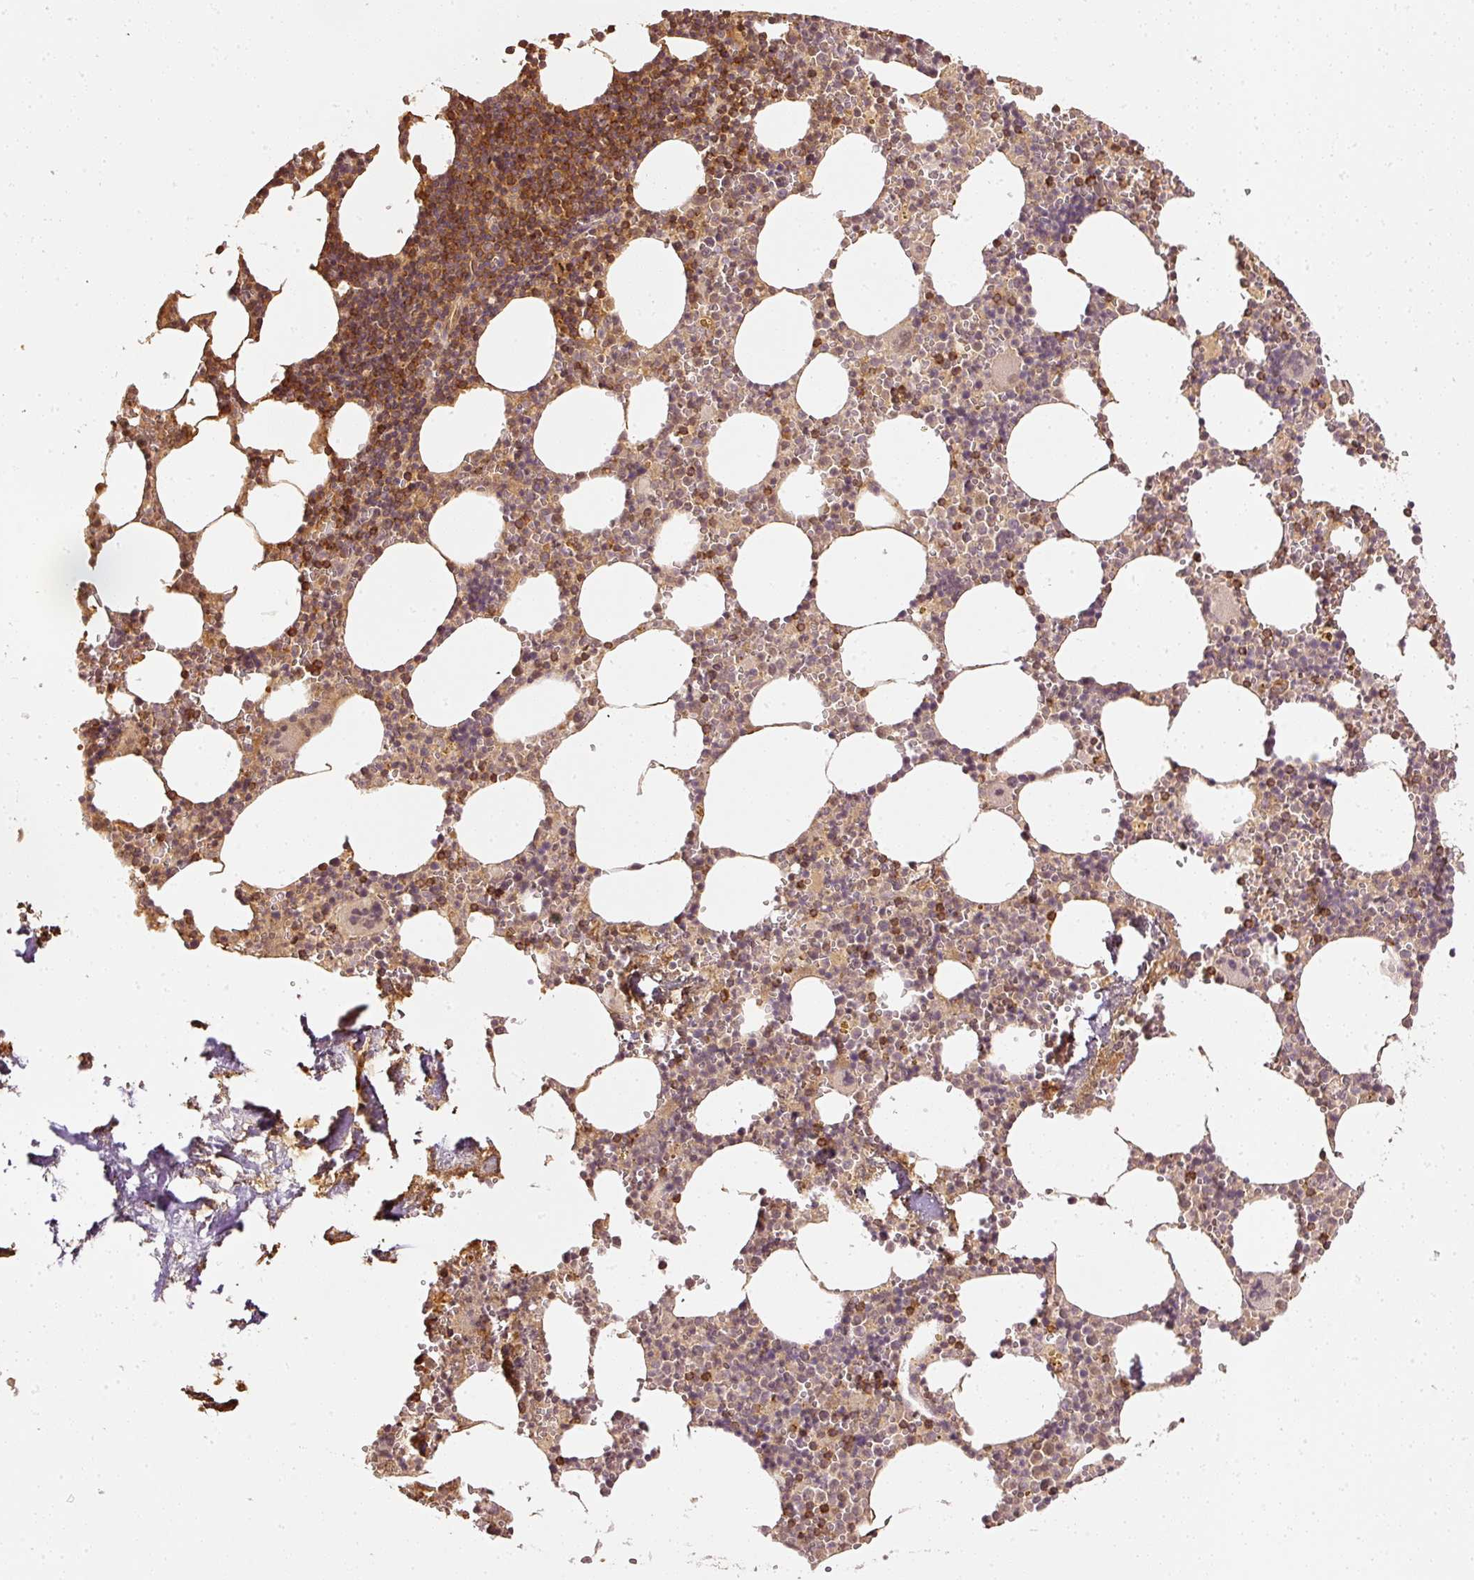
{"staining": {"intensity": "moderate", "quantity": "25%-75%", "location": "cytoplasmic/membranous"}, "tissue": "bone marrow", "cell_type": "Hematopoietic cells", "image_type": "normal", "snomed": [{"axis": "morphology", "description": "Normal tissue, NOS"}, {"axis": "topography", "description": "Bone marrow"}], "caption": "Immunohistochemical staining of normal bone marrow exhibits 25%-75% levels of moderate cytoplasmic/membranous protein expression in about 25%-75% of hematopoietic cells.", "gene": "EVL", "patient": {"sex": "male", "age": 54}}